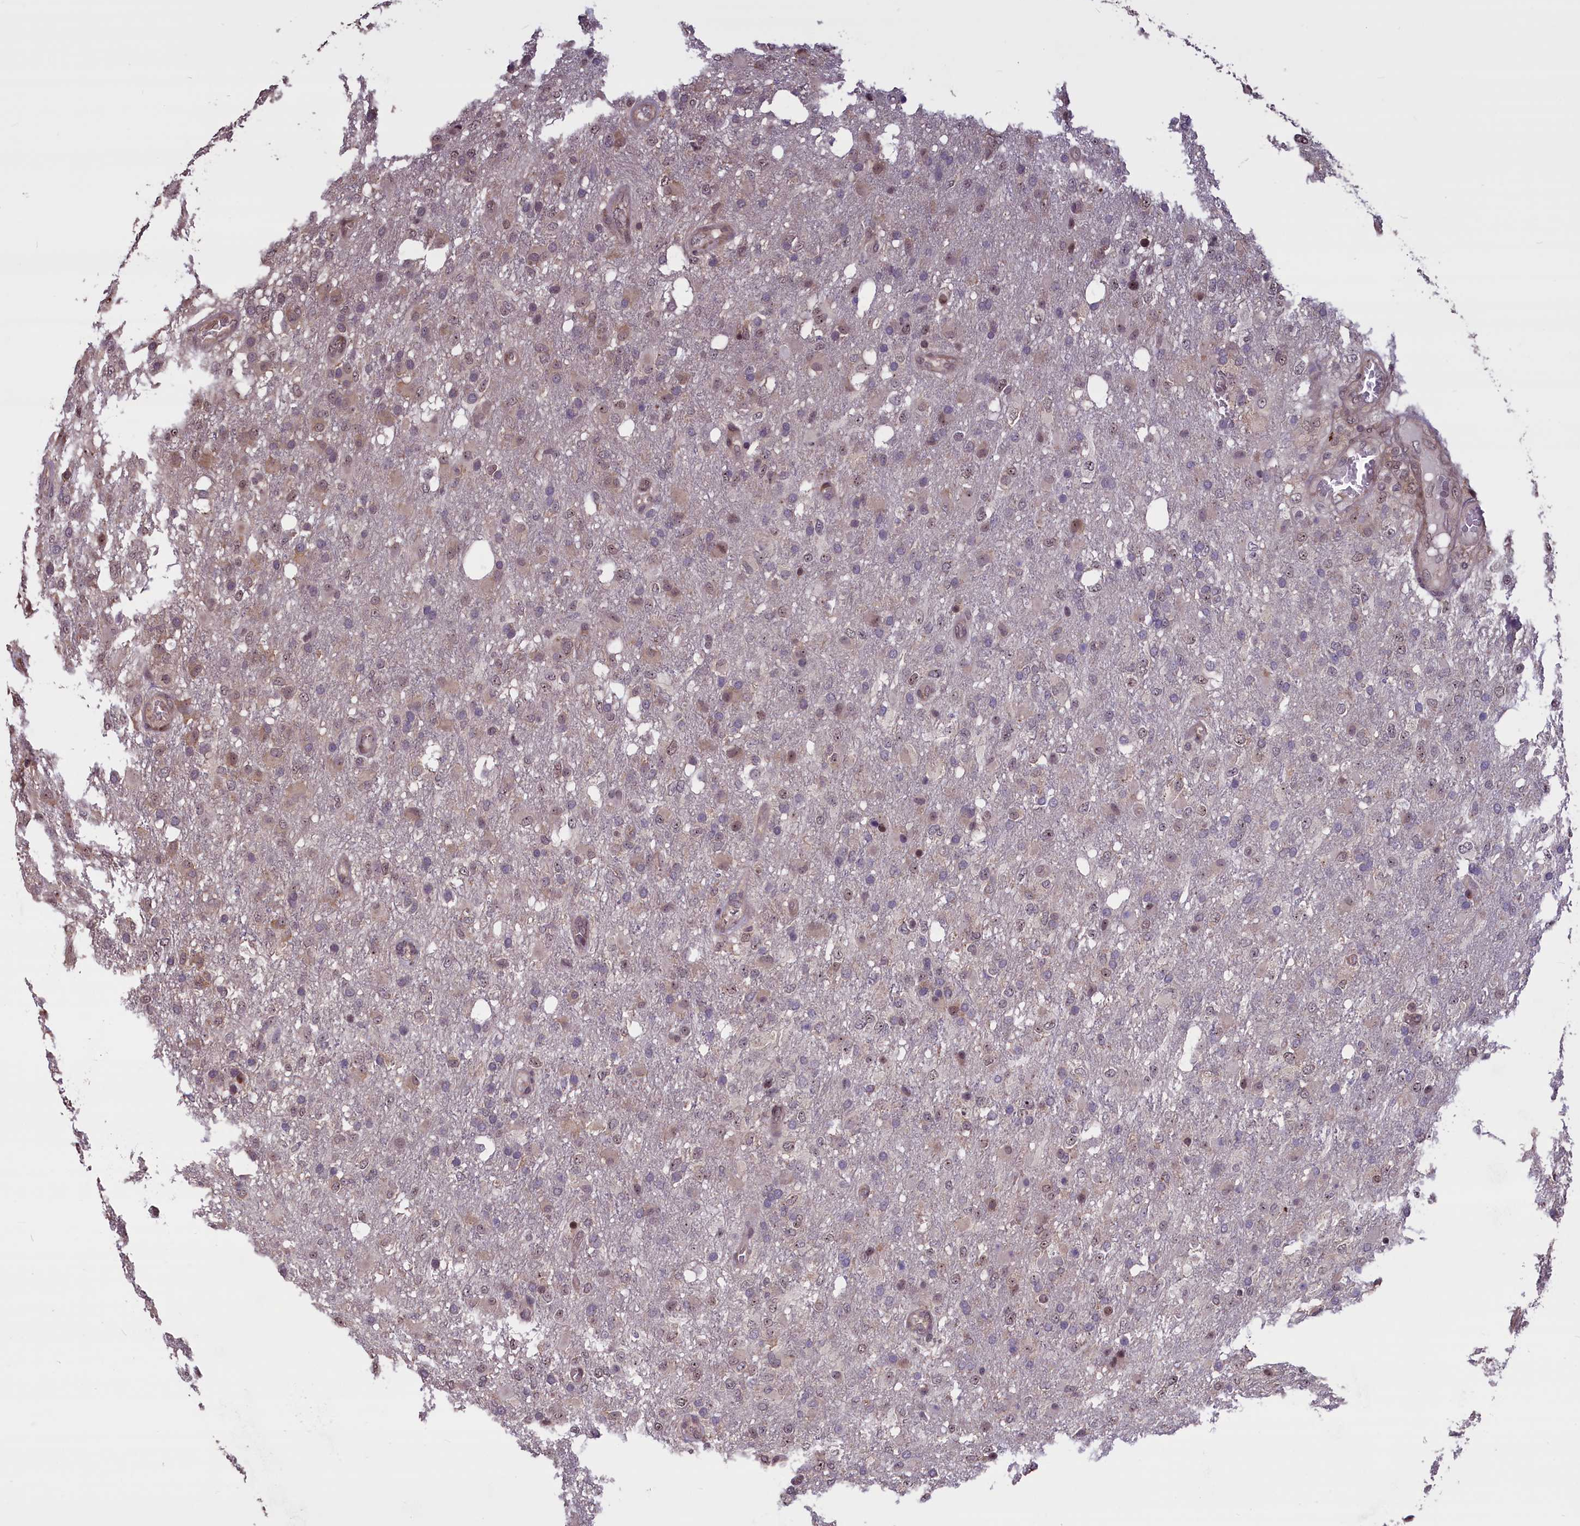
{"staining": {"intensity": "weak", "quantity": "<25%", "location": "nuclear"}, "tissue": "glioma", "cell_type": "Tumor cells", "image_type": "cancer", "snomed": [{"axis": "morphology", "description": "Glioma, malignant, High grade"}, {"axis": "topography", "description": "Brain"}], "caption": "Glioma stained for a protein using immunohistochemistry (IHC) exhibits no expression tumor cells.", "gene": "SHFL", "patient": {"sex": "female", "age": 74}}